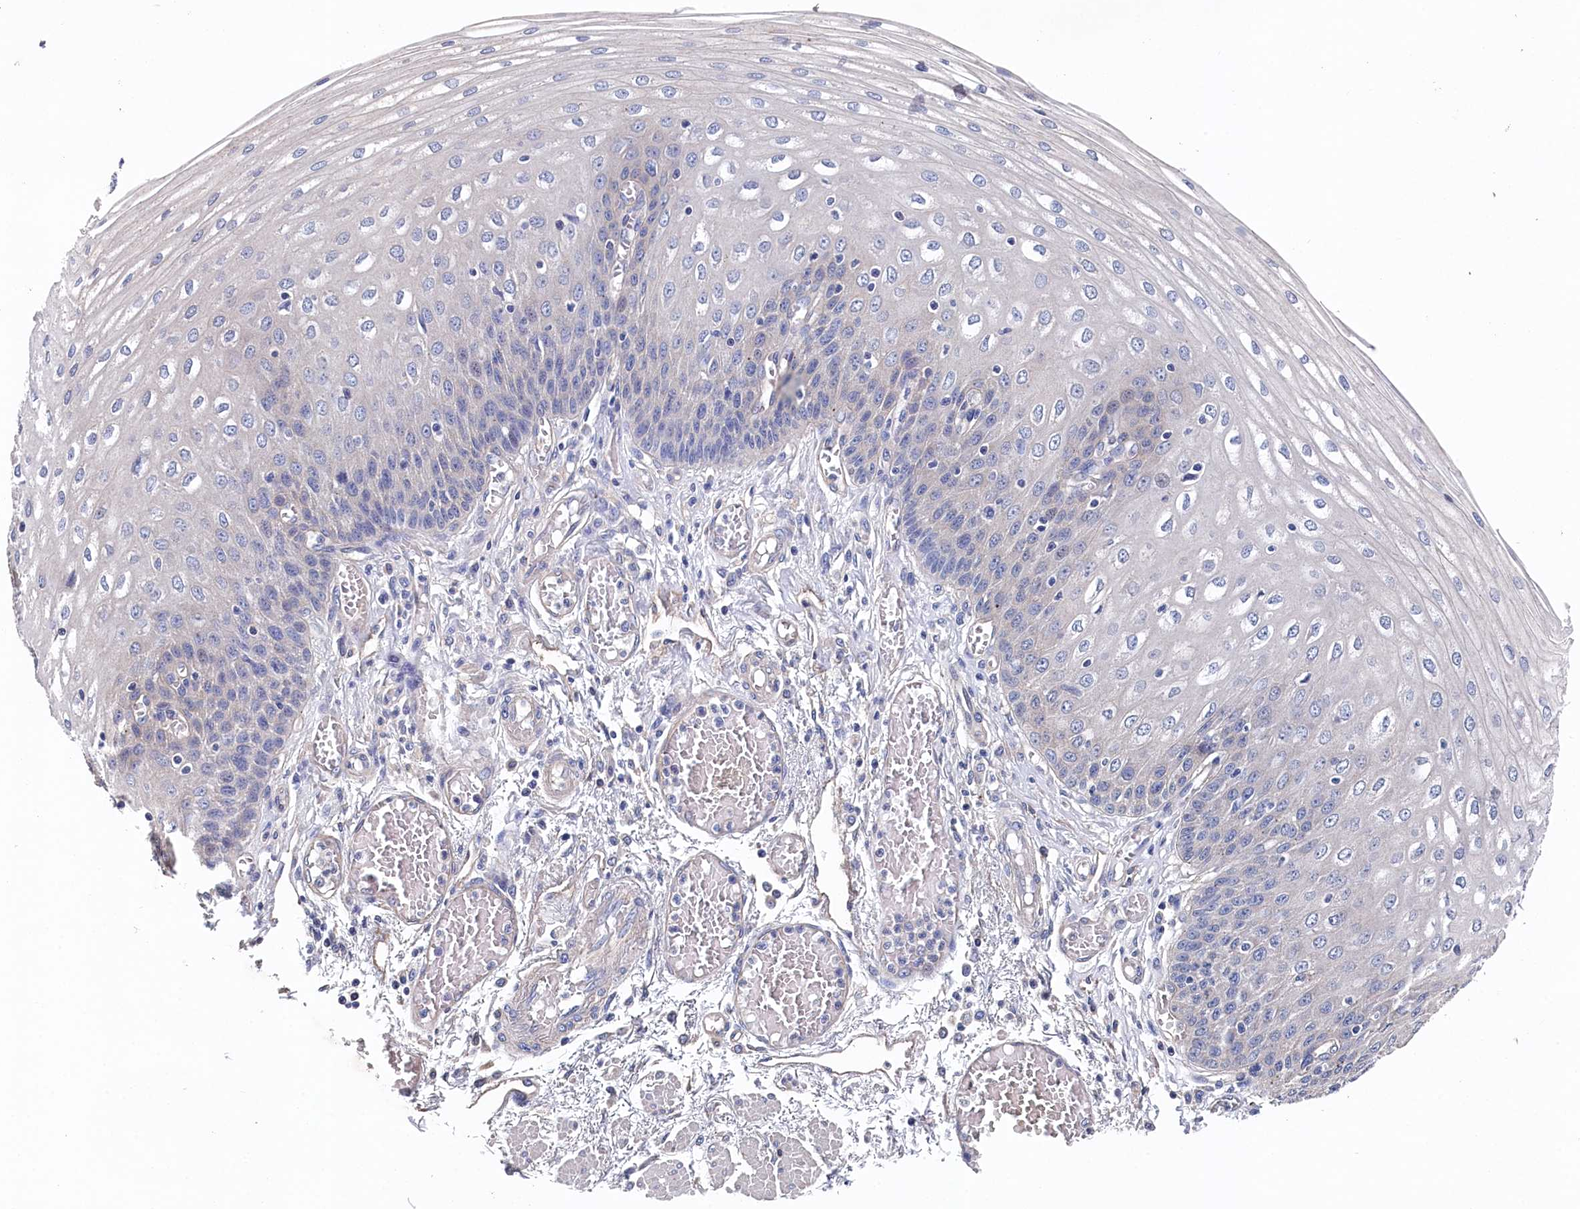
{"staining": {"intensity": "negative", "quantity": "none", "location": "none"}, "tissue": "esophagus", "cell_type": "Squamous epithelial cells", "image_type": "normal", "snomed": [{"axis": "morphology", "description": "Normal tissue, NOS"}, {"axis": "topography", "description": "Esophagus"}], "caption": "Immunohistochemistry (IHC) of normal esophagus demonstrates no staining in squamous epithelial cells.", "gene": "BHMT", "patient": {"sex": "male", "age": 81}}